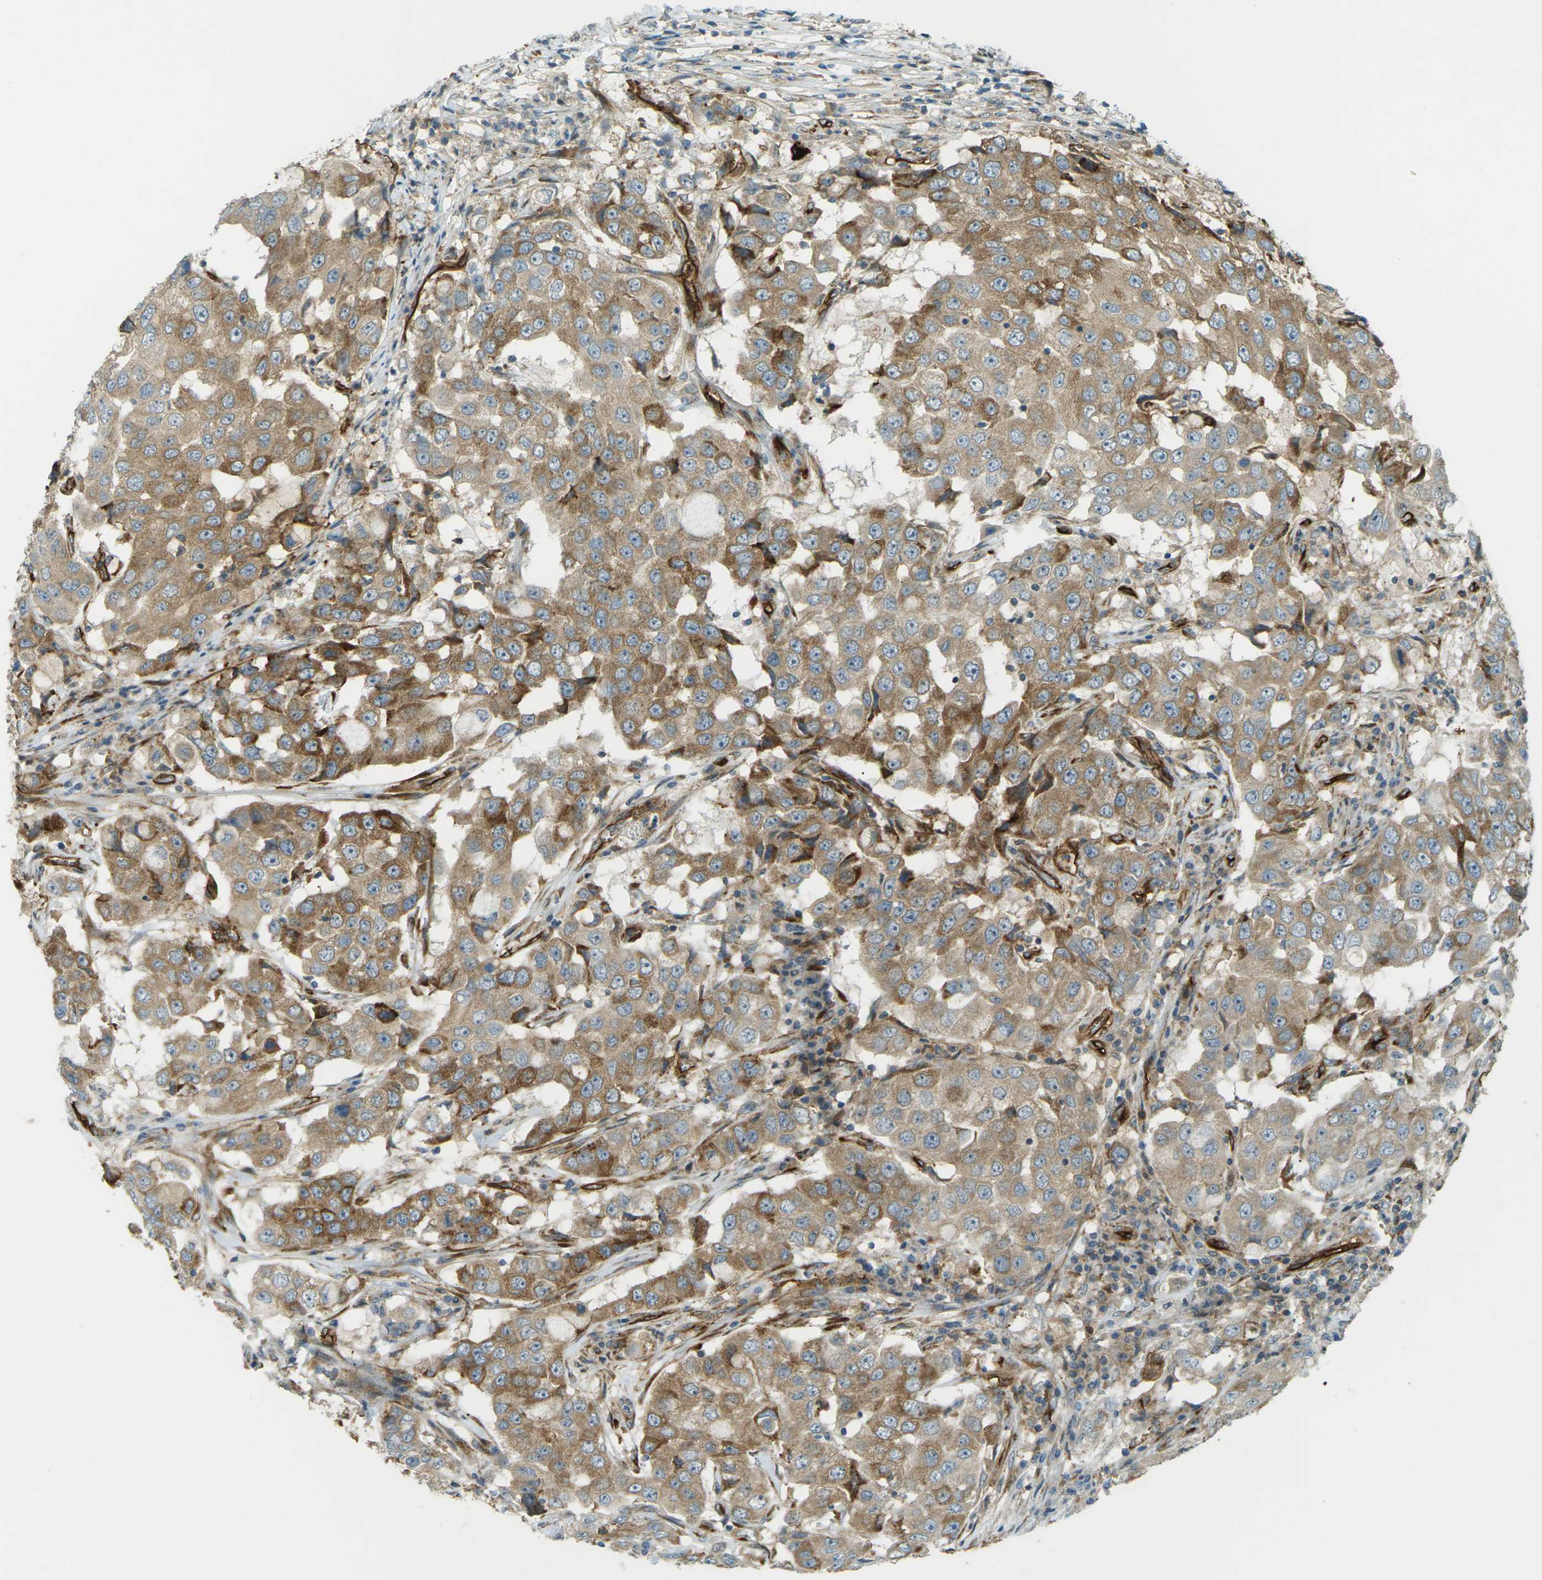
{"staining": {"intensity": "moderate", "quantity": ">75%", "location": "cytoplasmic/membranous"}, "tissue": "breast cancer", "cell_type": "Tumor cells", "image_type": "cancer", "snomed": [{"axis": "morphology", "description": "Duct carcinoma"}, {"axis": "topography", "description": "Breast"}], "caption": "IHC (DAB (3,3'-diaminobenzidine)) staining of human breast cancer (intraductal carcinoma) reveals moderate cytoplasmic/membranous protein positivity in approximately >75% of tumor cells.", "gene": "S1PR1", "patient": {"sex": "female", "age": 27}}